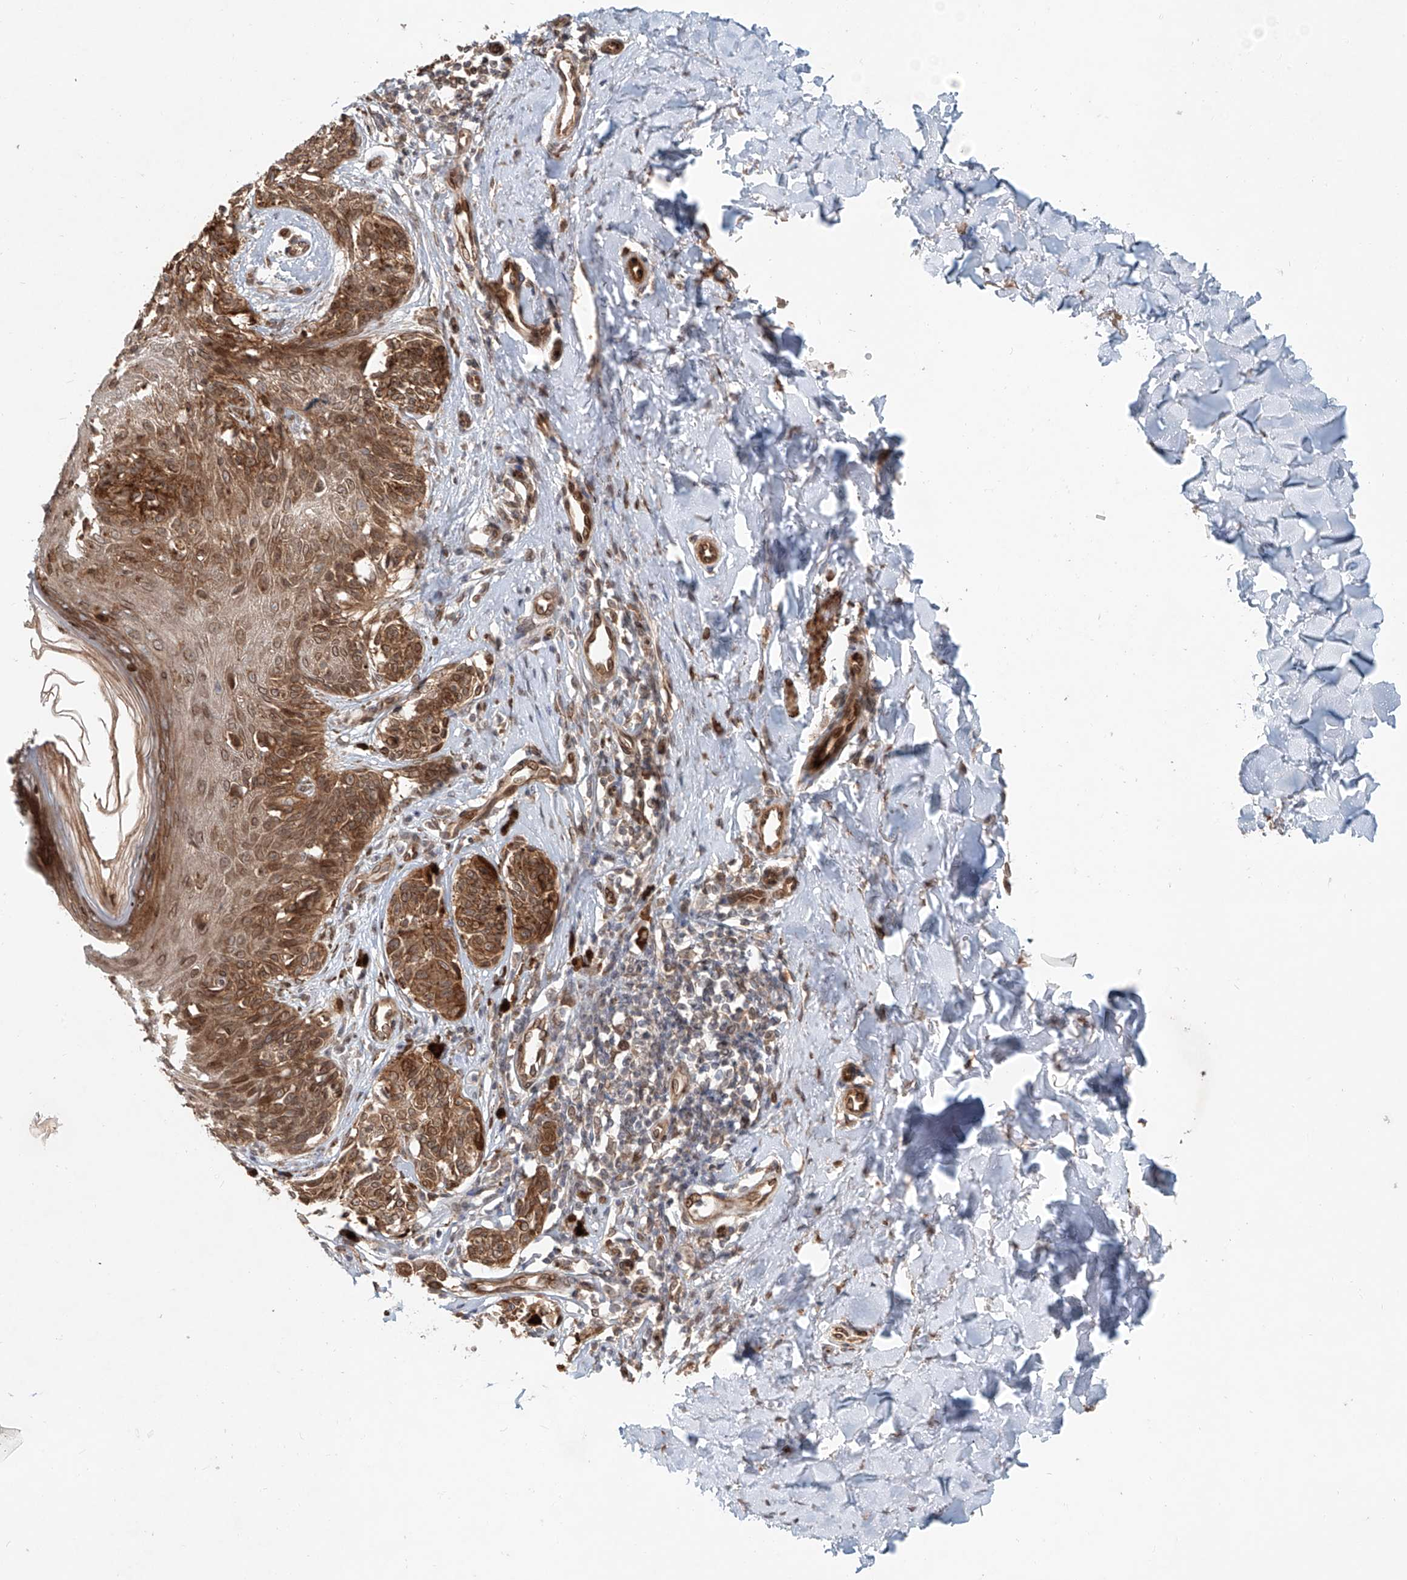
{"staining": {"intensity": "moderate", "quantity": ">75%", "location": "cytoplasmic/membranous,nuclear"}, "tissue": "melanoma", "cell_type": "Tumor cells", "image_type": "cancer", "snomed": [{"axis": "morphology", "description": "Malignant melanoma, NOS"}, {"axis": "topography", "description": "Skin"}], "caption": "Human malignant melanoma stained with a protein marker demonstrates moderate staining in tumor cells.", "gene": "SASH1", "patient": {"sex": "male", "age": 53}}